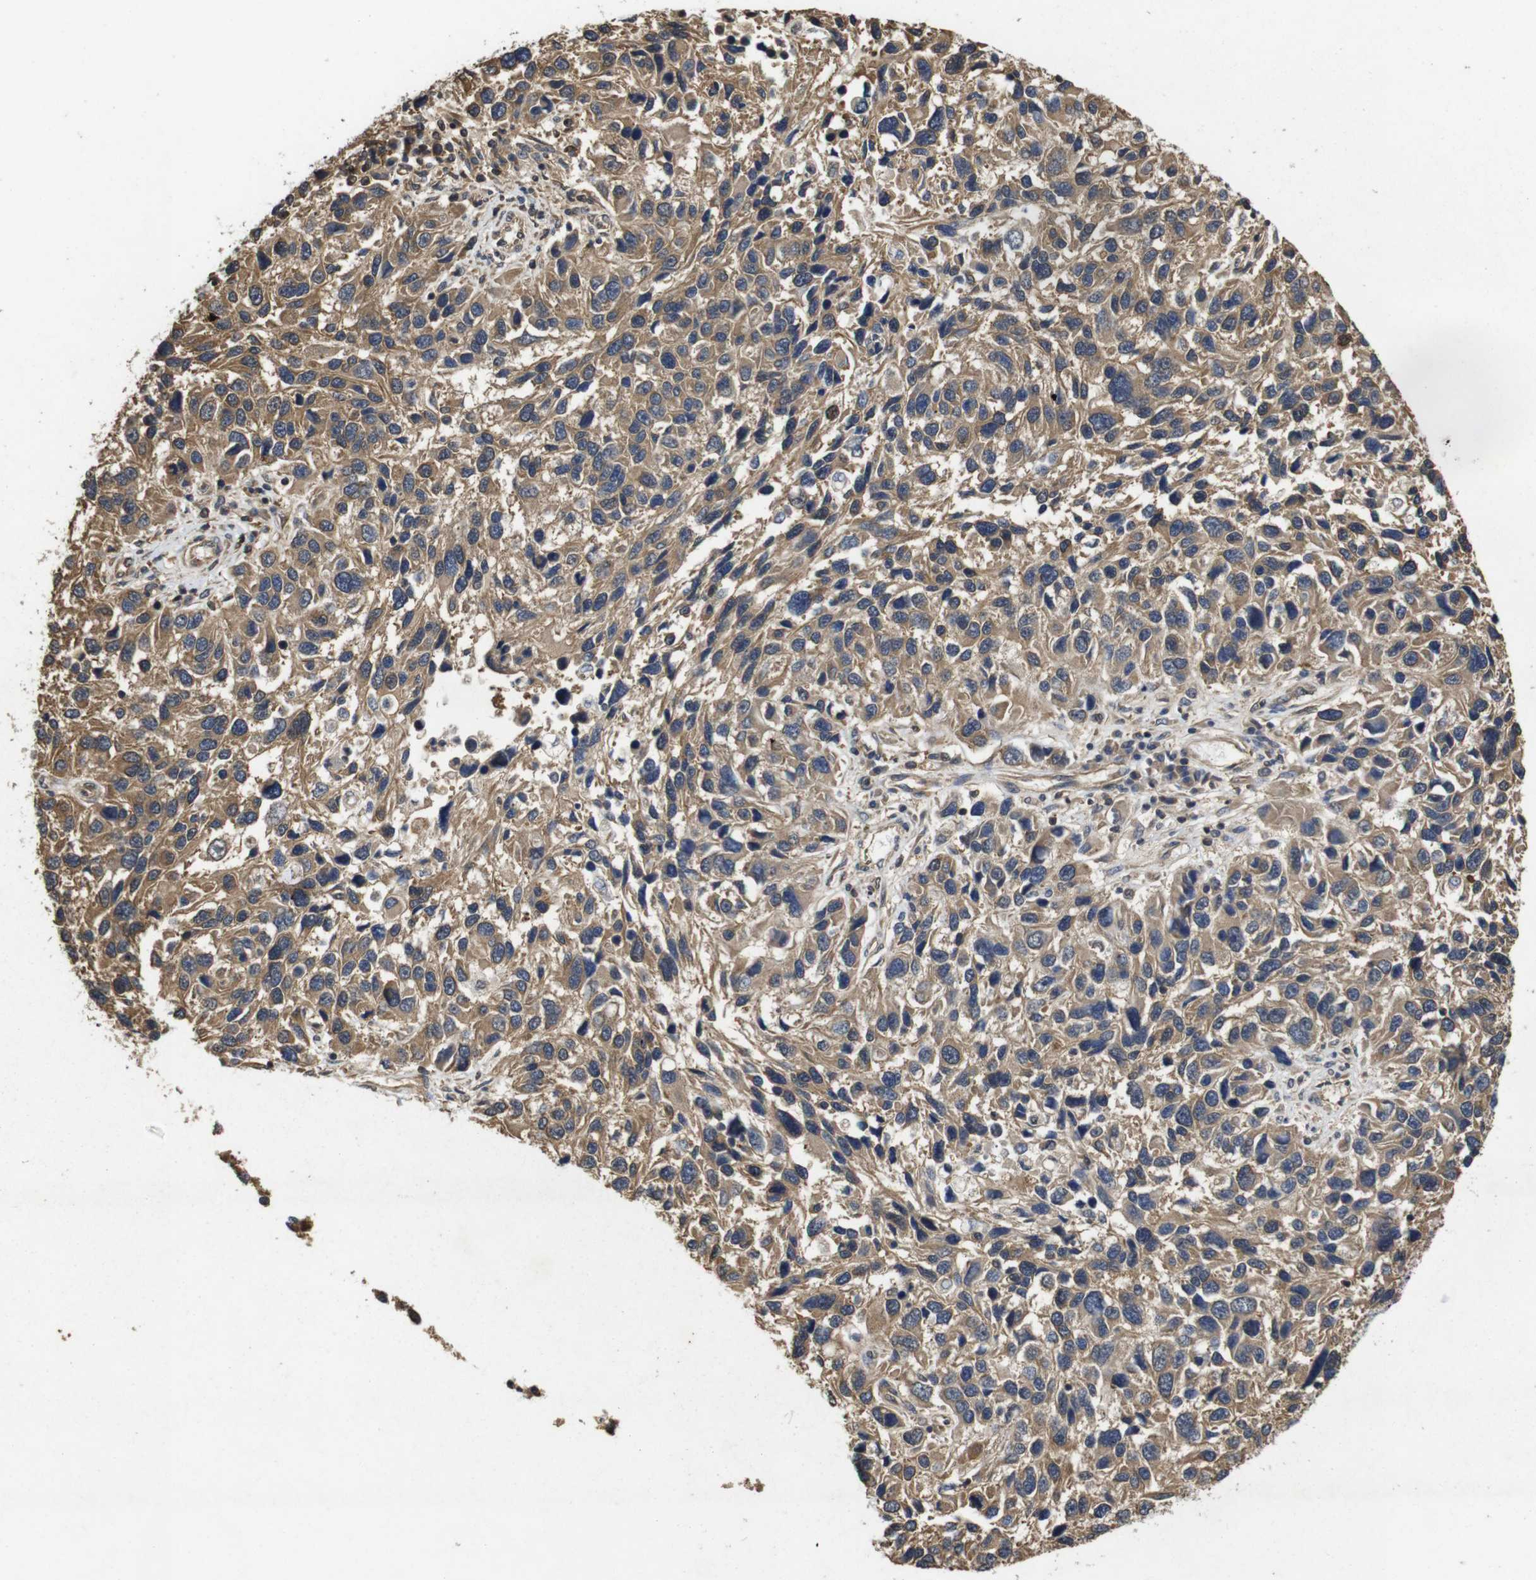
{"staining": {"intensity": "moderate", "quantity": ">75%", "location": "cytoplasmic/membranous"}, "tissue": "melanoma", "cell_type": "Tumor cells", "image_type": "cancer", "snomed": [{"axis": "morphology", "description": "Malignant melanoma, NOS"}, {"axis": "topography", "description": "Skin"}], "caption": "A medium amount of moderate cytoplasmic/membranous positivity is identified in about >75% of tumor cells in malignant melanoma tissue.", "gene": "SUMO3", "patient": {"sex": "male", "age": 53}}